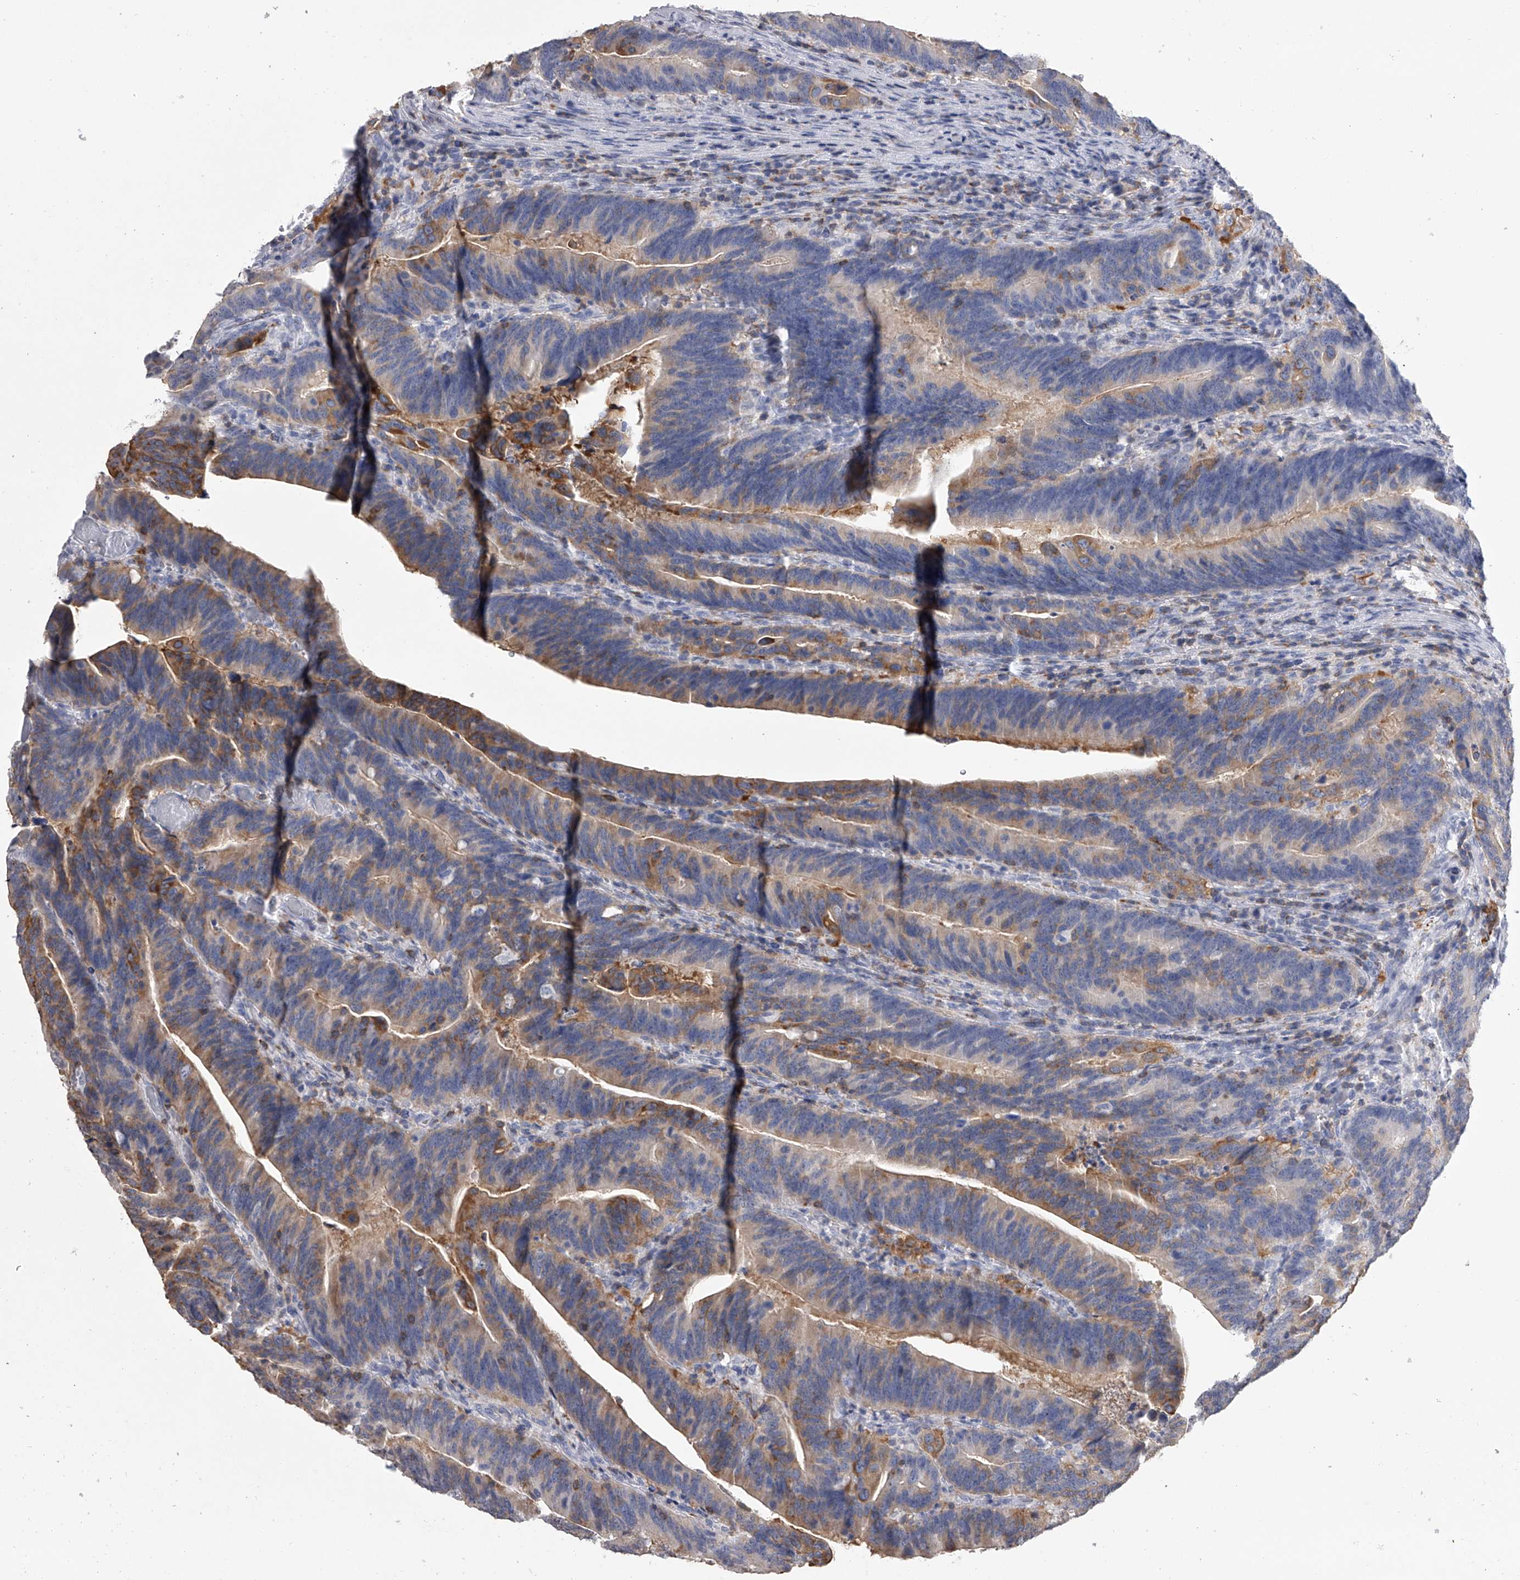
{"staining": {"intensity": "moderate", "quantity": "25%-75%", "location": "cytoplasmic/membranous"}, "tissue": "colorectal cancer", "cell_type": "Tumor cells", "image_type": "cancer", "snomed": [{"axis": "morphology", "description": "Adenocarcinoma, NOS"}, {"axis": "topography", "description": "Colon"}], "caption": "DAB immunohistochemical staining of human adenocarcinoma (colorectal) shows moderate cytoplasmic/membranous protein expression in approximately 25%-75% of tumor cells. (DAB (3,3'-diaminobenzidine) IHC with brightfield microscopy, high magnification).", "gene": "TASP1", "patient": {"sex": "female", "age": 66}}